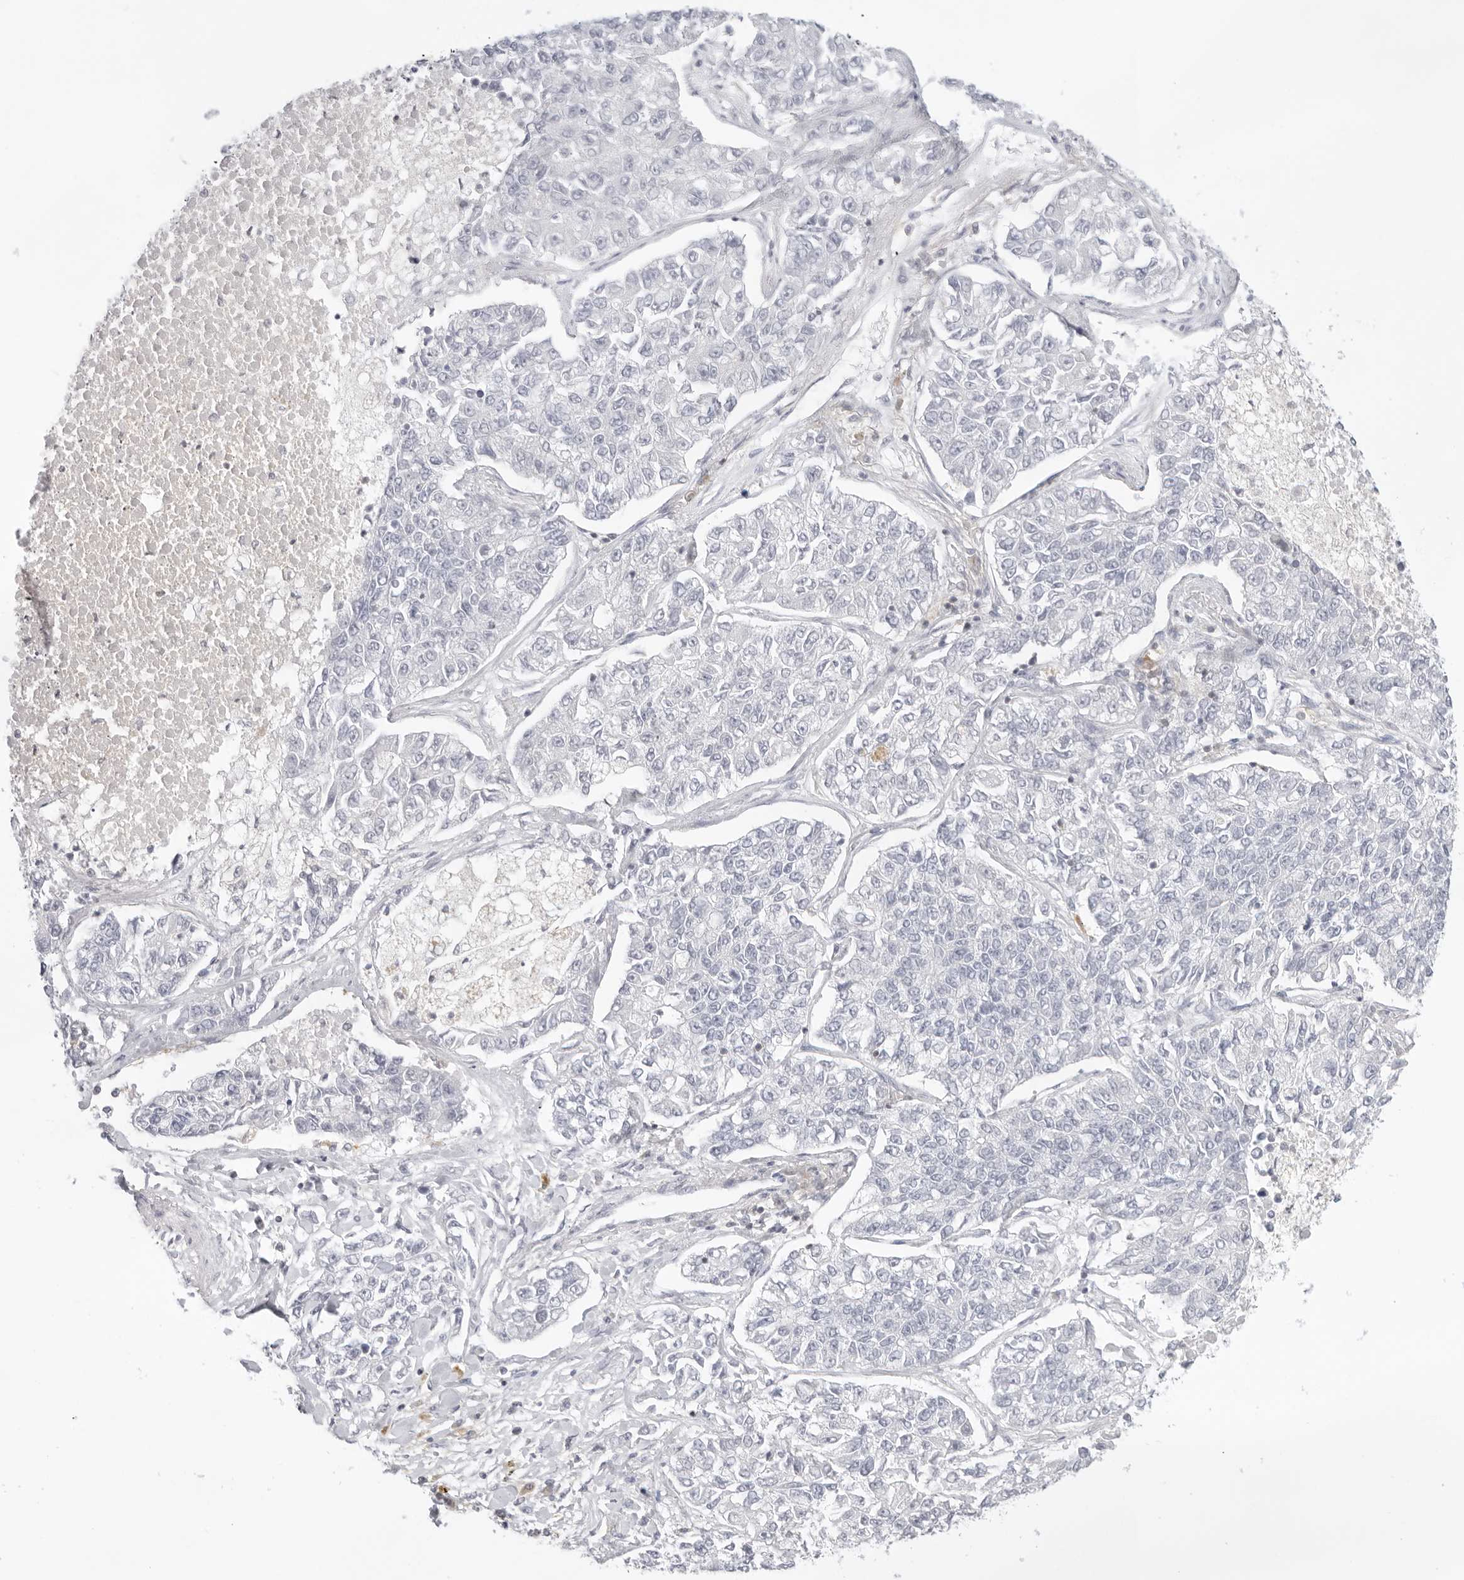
{"staining": {"intensity": "negative", "quantity": "none", "location": "none"}, "tissue": "lung cancer", "cell_type": "Tumor cells", "image_type": "cancer", "snomed": [{"axis": "morphology", "description": "Adenocarcinoma, NOS"}, {"axis": "topography", "description": "Lung"}], "caption": "DAB (3,3'-diaminobenzidine) immunohistochemical staining of adenocarcinoma (lung) exhibits no significant expression in tumor cells. (DAB (3,3'-diaminobenzidine) immunohistochemistry (IHC) visualized using brightfield microscopy, high magnification).", "gene": "TNFRSF14", "patient": {"sex": "male", "age": 49}}